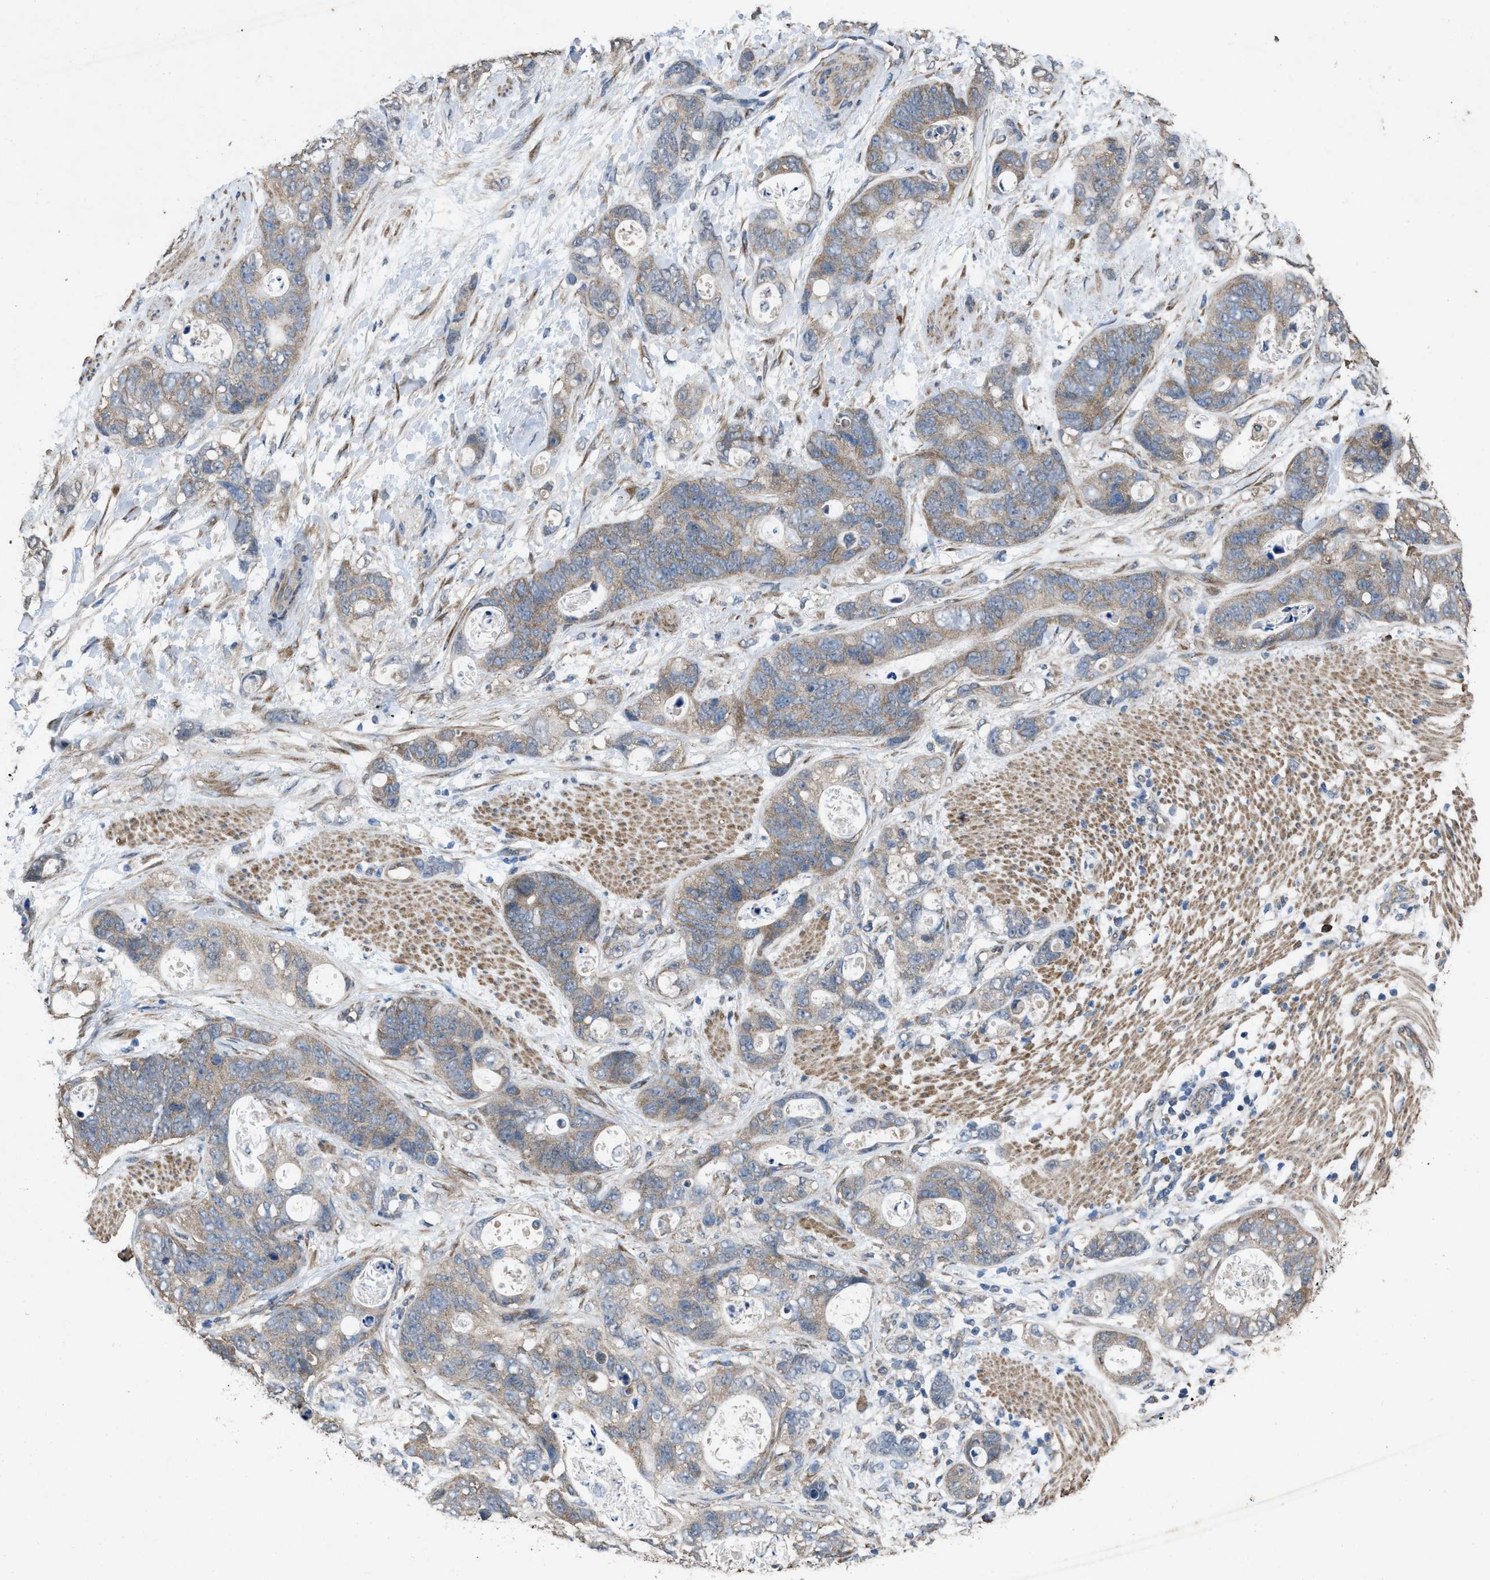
{"staining": {"intensity": "weak", "quantity": ">75%", "location": "cytoplasmic/membranous"}, "tissue": "stomach cancer", "cell_type": "Tumor cells", "image_type": "cancer", "snomed": [{"axis": "morphology", "description": "Normal tissue, NOS"}, {"axis": "morphology", "description": "Adenocarcinoma, NOS"}, {"axis": "topography", "description": "Stomach"}], "caption": "A brown stain highlights weak cytoplasmic/membranous expression of a protein in stomach cancer tumor cells.", "gene": "ARL6", "patient": {"sex": "female", "age": 89}}